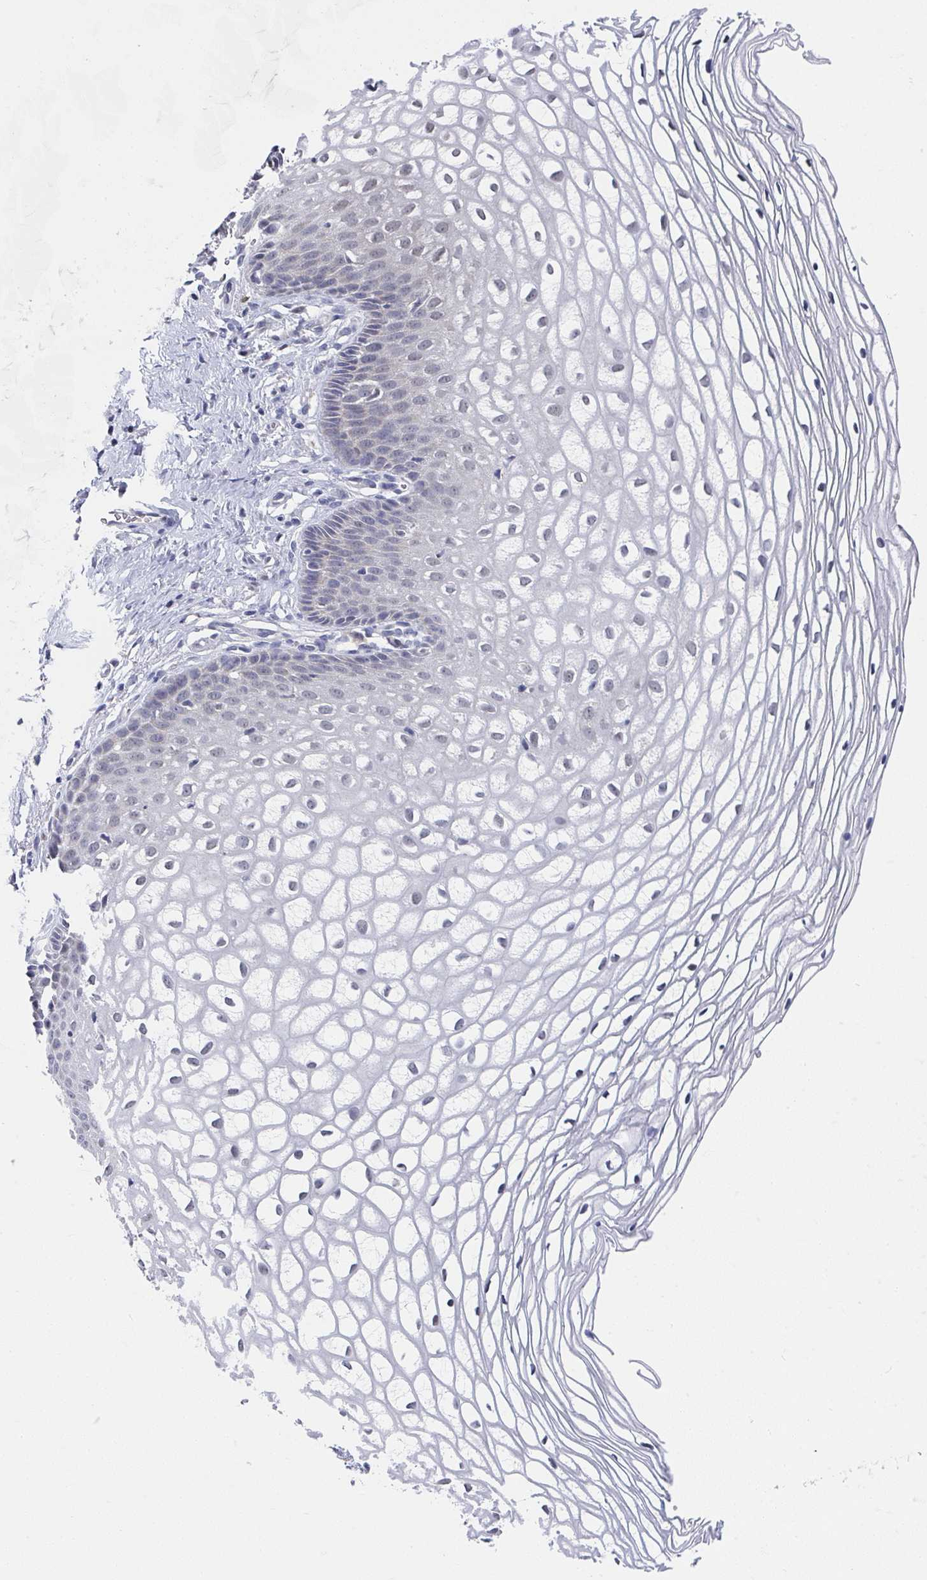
{"staining": {"intensity": "moderate", "quantity": "<25%", "location": "cytoplasmic/membranous"}, "tissue": "cervix", "cell_type": "Glandular cells", "image_type": "normal", "snomed": [{"axis": "morphology", "description": "Normal tissue, NOS"}, {"axis": "topography", "description": "Cervix"}], "caption": "Protein staining shows moderate cytoplasmic/membranous expression in about <25% of glandular cells in benign cervix. The staining is performed using DAB (3,3'-diaminobenzidine) brown chromogen to label protein expression. The nuclei are counter-stained blue using hematoxylin.", "gene": "NCF1", "patient": {"sex": "female", "age": 36}}